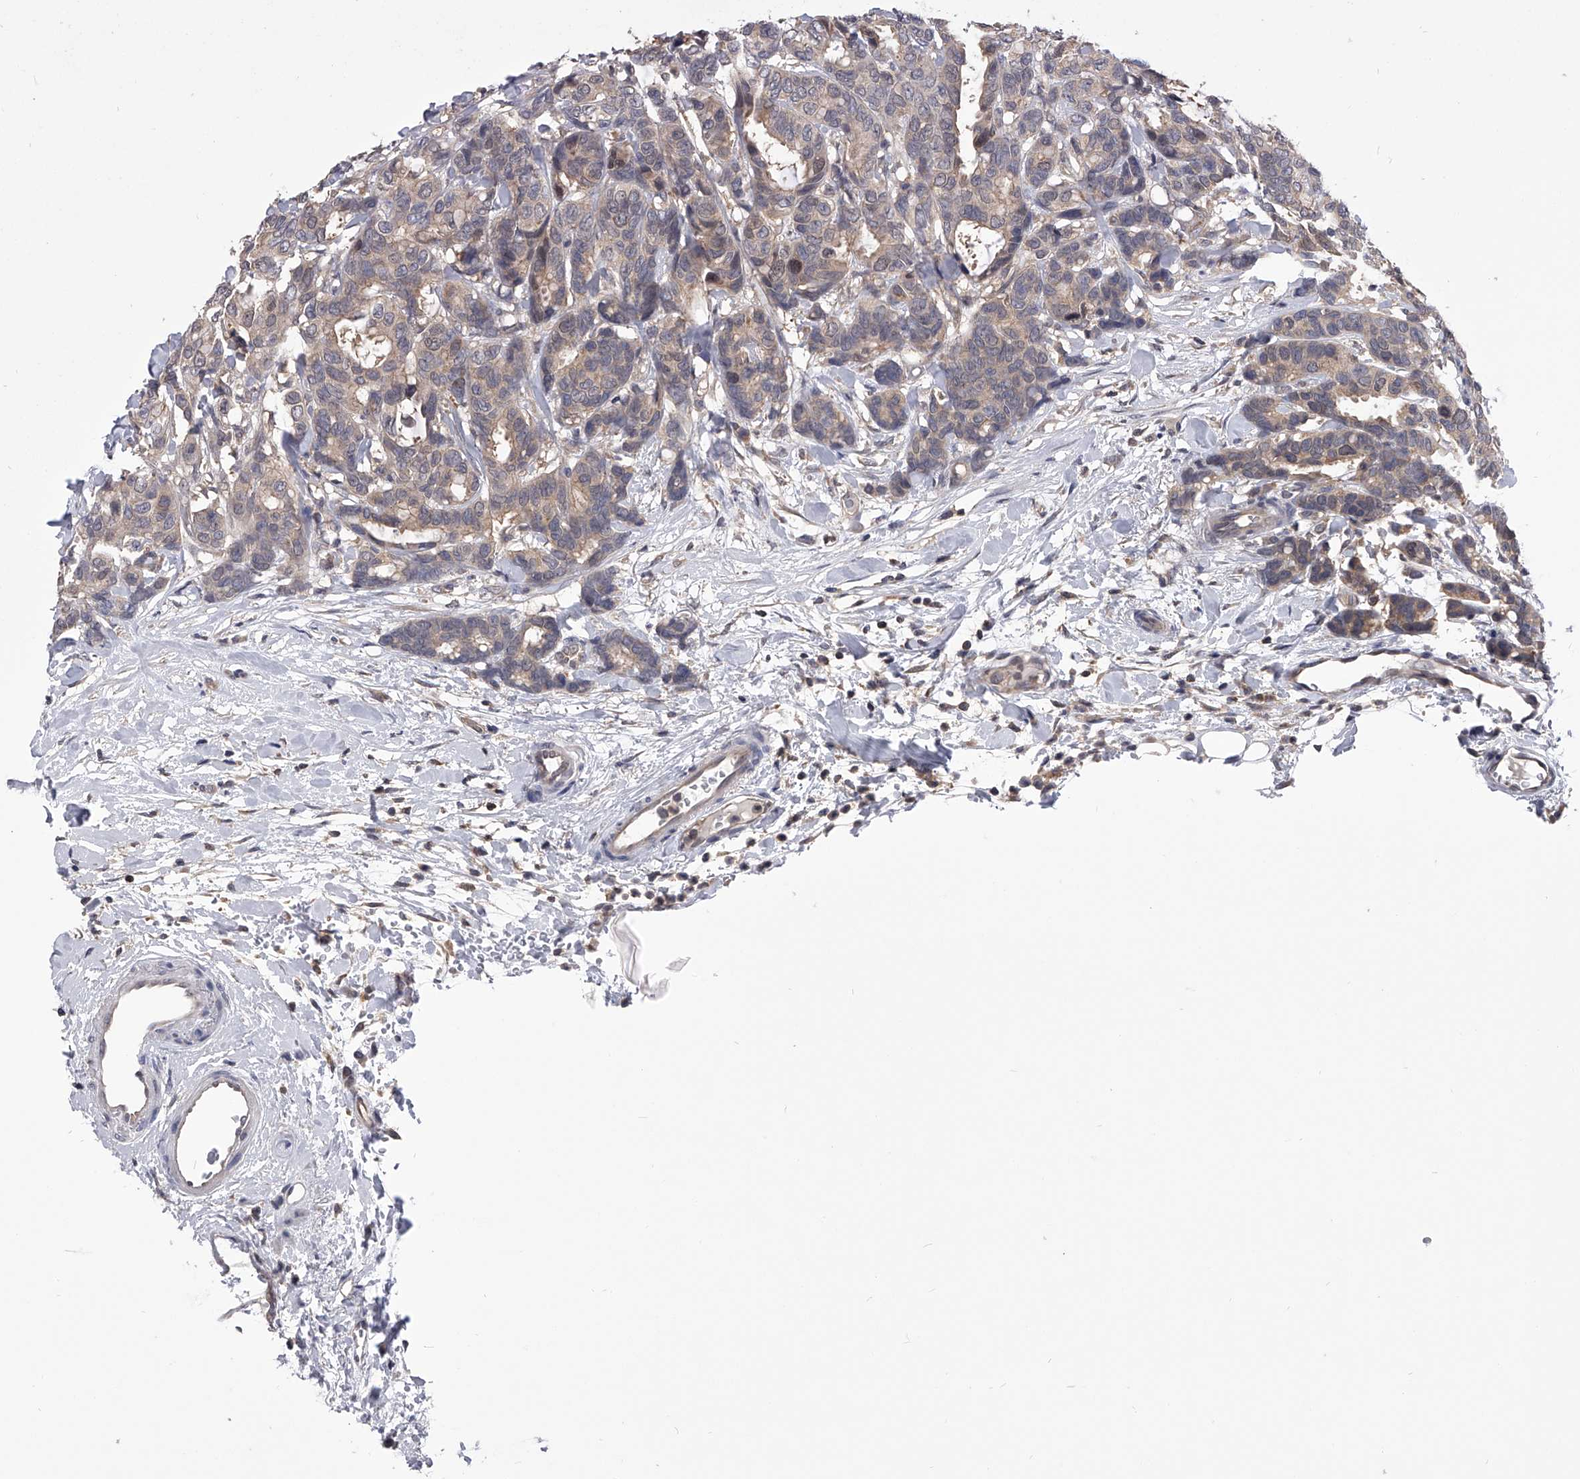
{"staining": {"intensity": "weak", "quantity": ">75%", "location": "cytoplasmic/membranous"}, "tissue": "breast cancer", "cell_type": "Tumor cells", "image_type": "cancer", "snomed": [{"axis": "morphology", "description": "Duct carcinoma"}, {"axis": "topography", "description": "Breast"}], "caption": "IHC staining of breast intraductal carcinoma, which reveals low levels of weak cytoplasmic/membranous positivity in about >75% of tumor cells indicating weak cytoplasmic/membranous protein expression. The staining was performed using DAB (brown) for protein detection and nuclei were counterstained in hematoxylin (blue).", "gene": "PAN3", "patient": {"sex": "female", "age": 87}}